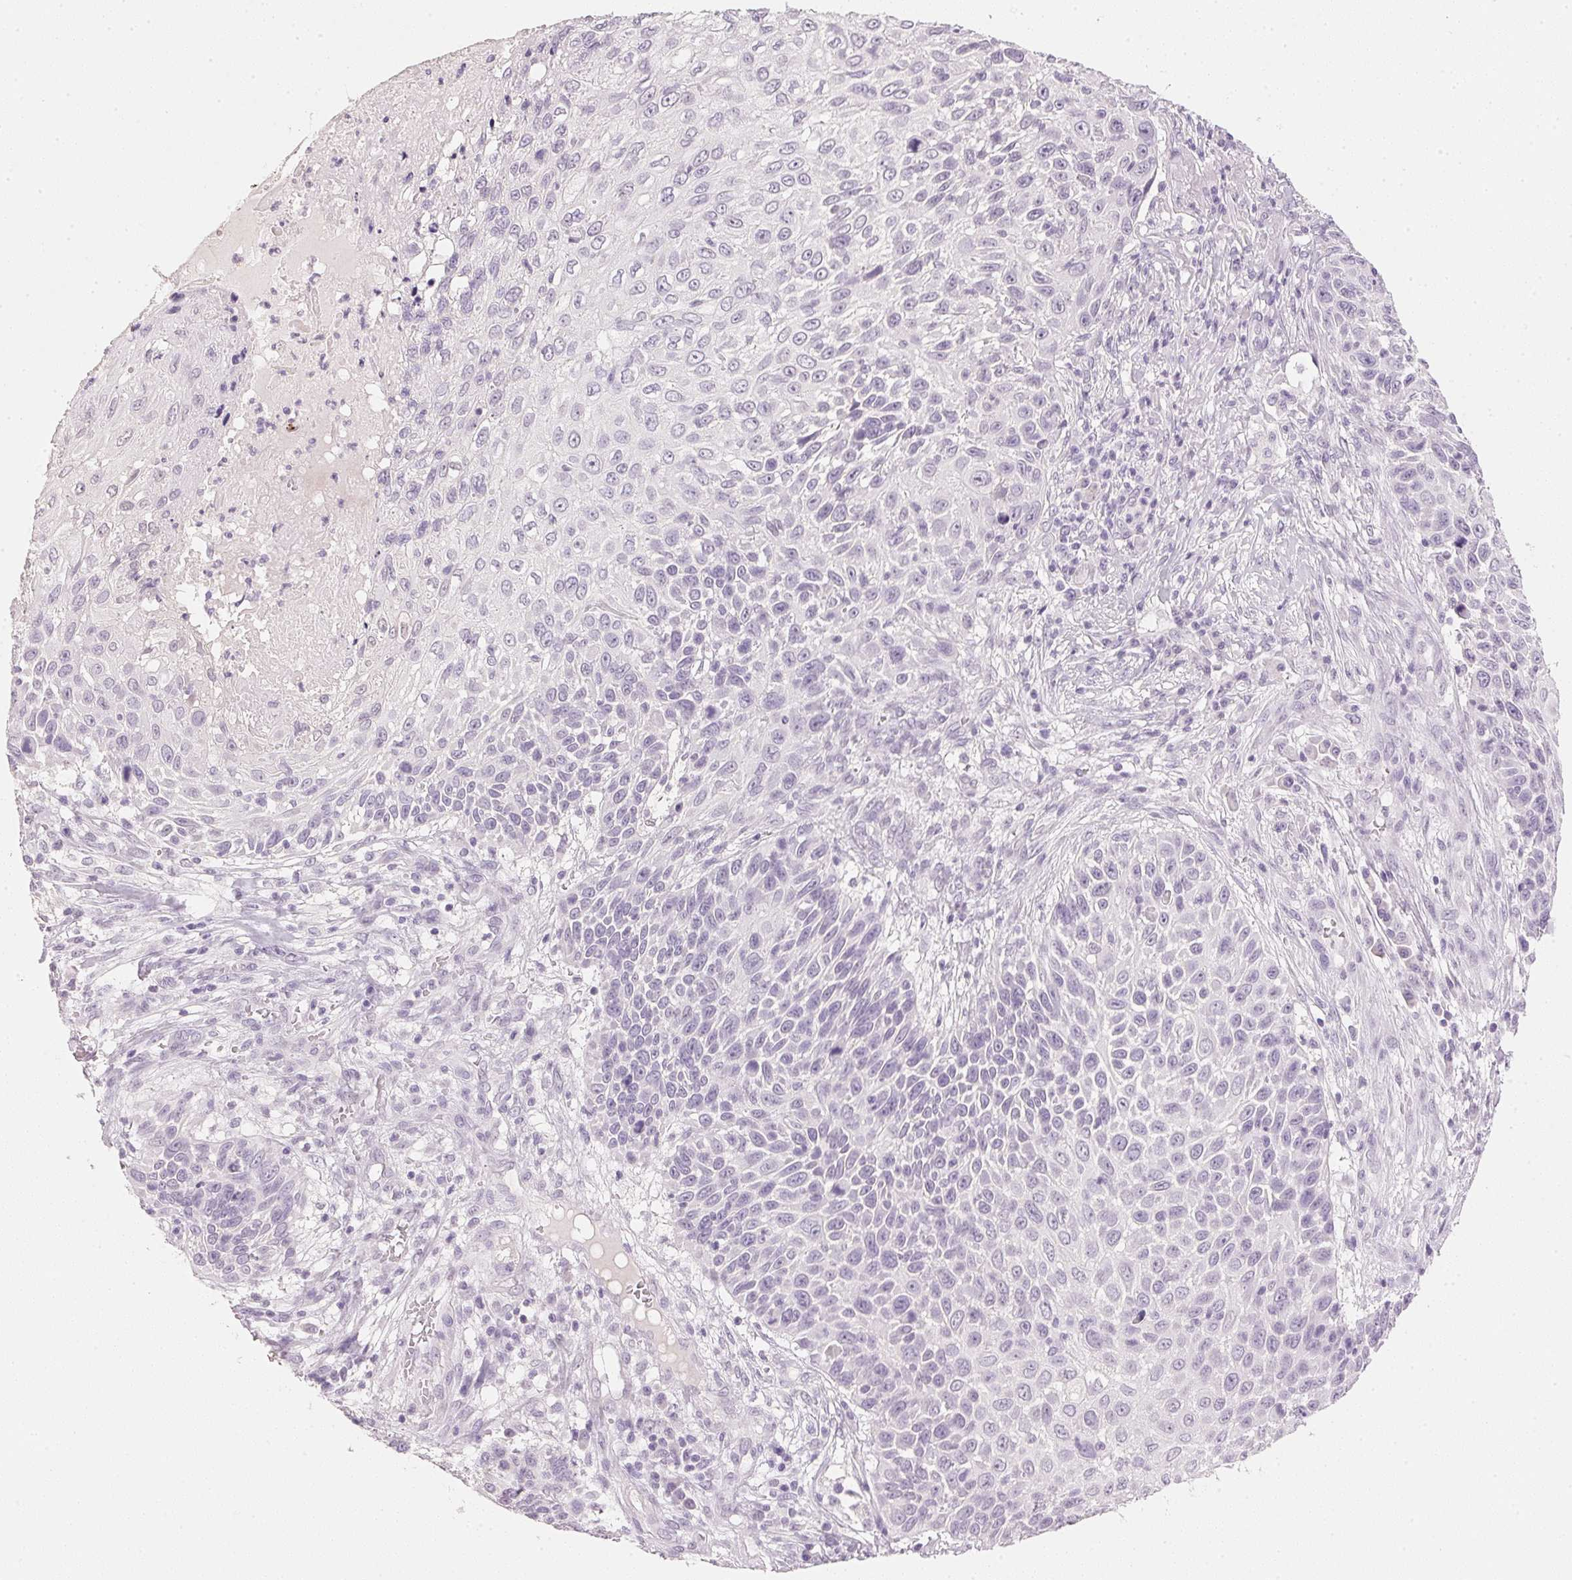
{"staining": {"intensity": "negative", "quantity": "none", "location": "none"}, "tissue": "skin cancer", "cell_type": "Tumor cells", "image_type": "cancer", "snomed": [{"axis": "morphology", "description": "Squamous cell carcinoma, NOS"}, {"axis": "topography", "description": "Skin"}], "caption": "This histopathology image is of skin cancer stained with immunohistochemistry (IHC) to label a protein in brown with the nuclei are counter-stained blue. There is no positivity in tumor cells.", "gene": "IGFBP1", "patient": {"sex": "male", "age": 92}}